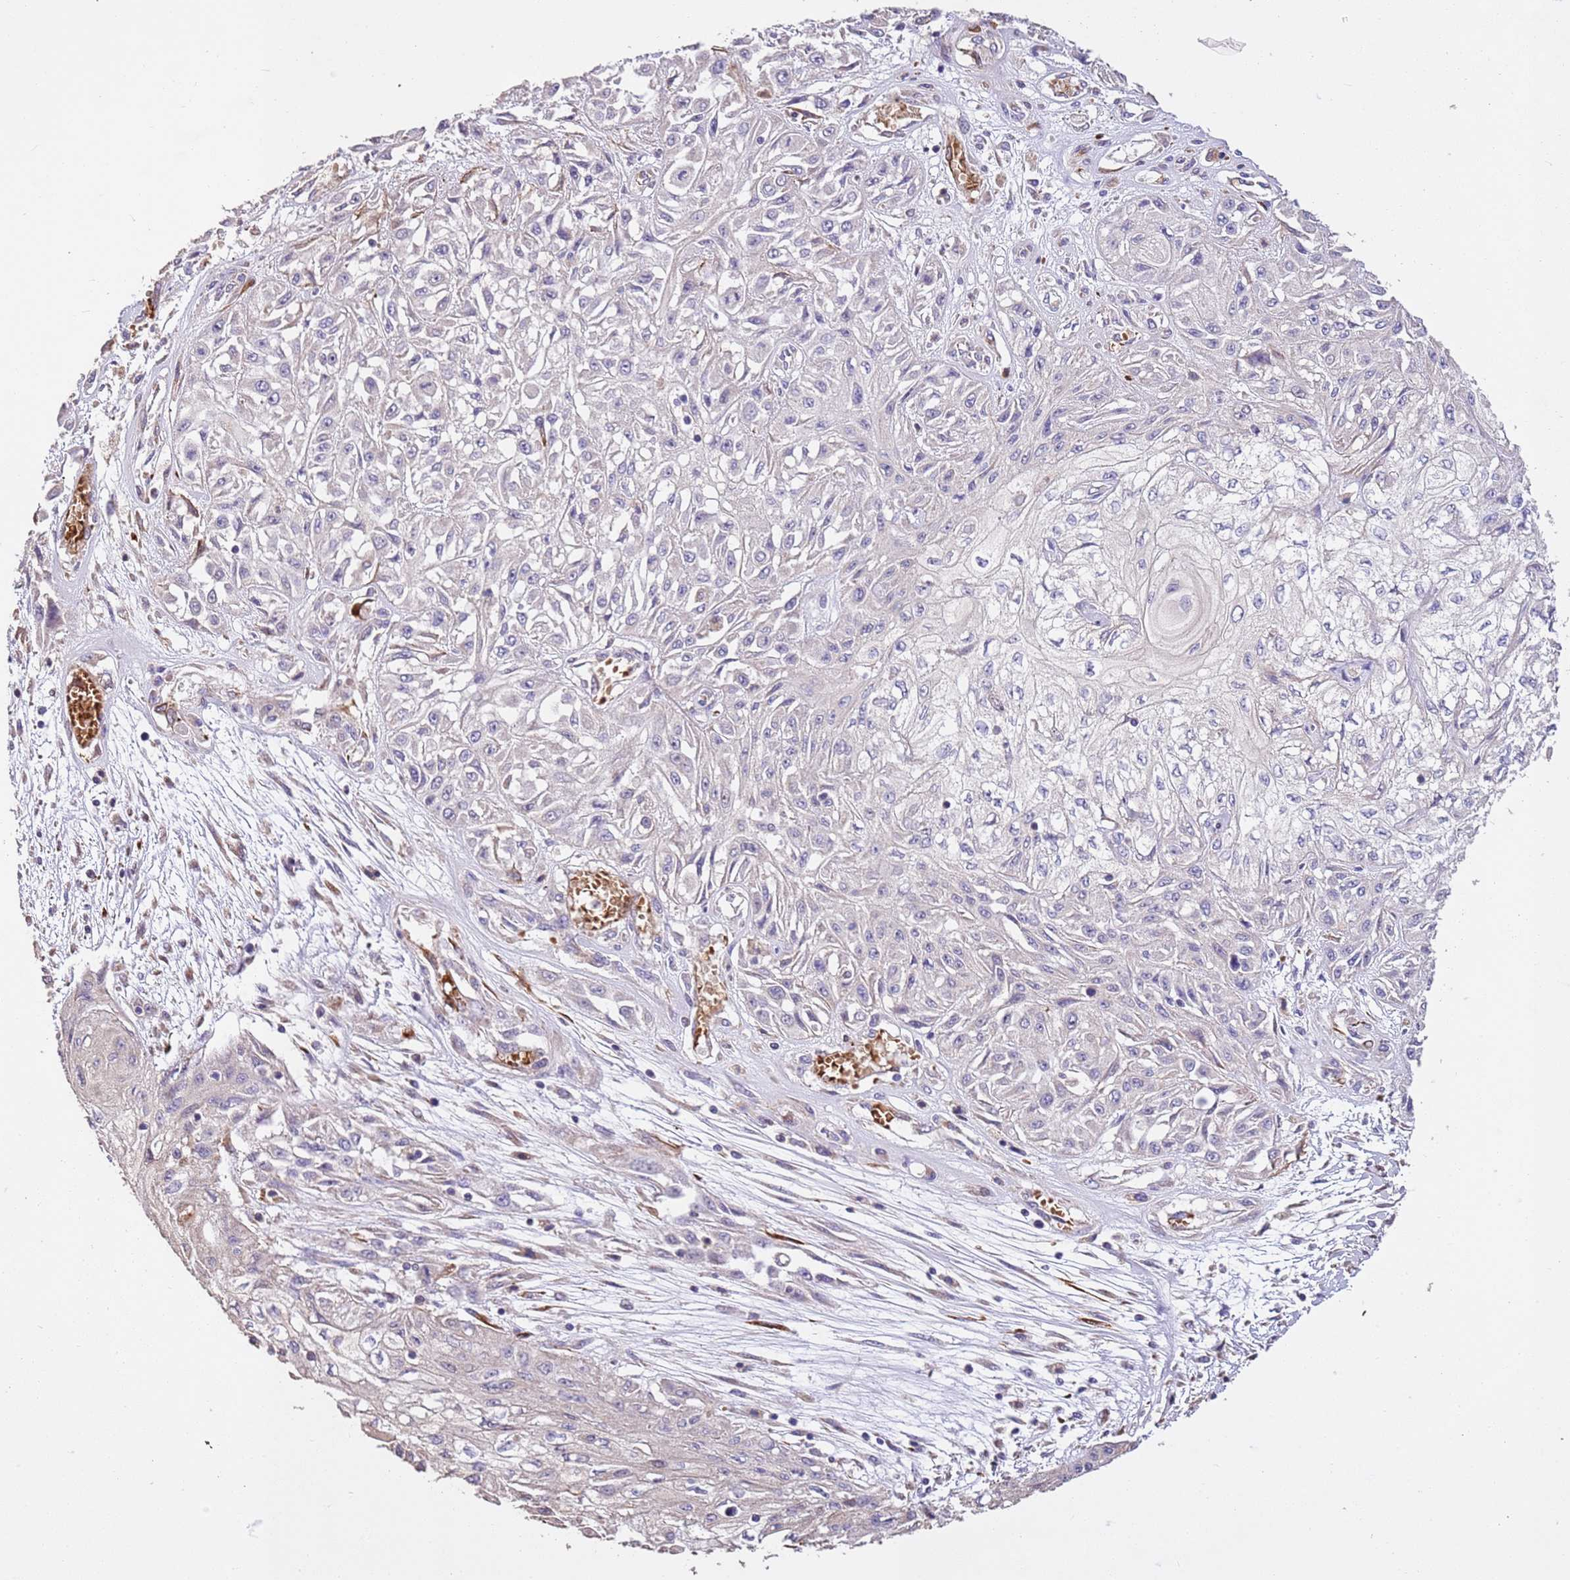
{"staining": {"intensity": "negative", "quantity": "none", "location": "none"}, "tissue": "skin cancer", "cell_type": "Tumor cells", "image_type": "cancer", "snomed": [{"axis": "morphology", "description": "Squamous cell carcinoma, NOS"}, {"axis": "morphology", "description": "Squamous cell carcinoma, metastatic, NOS"}, {"axis": "topography", "description": "Skin"}, {"axis": "topography", "description": "Lymph node"}], "caption": "IHC of human skin cancer (squamous cell carcinoma) exhibits no expression in tumor cells.", "gene": "PIGA", "patient": {"sex": "male", "age": 75}}